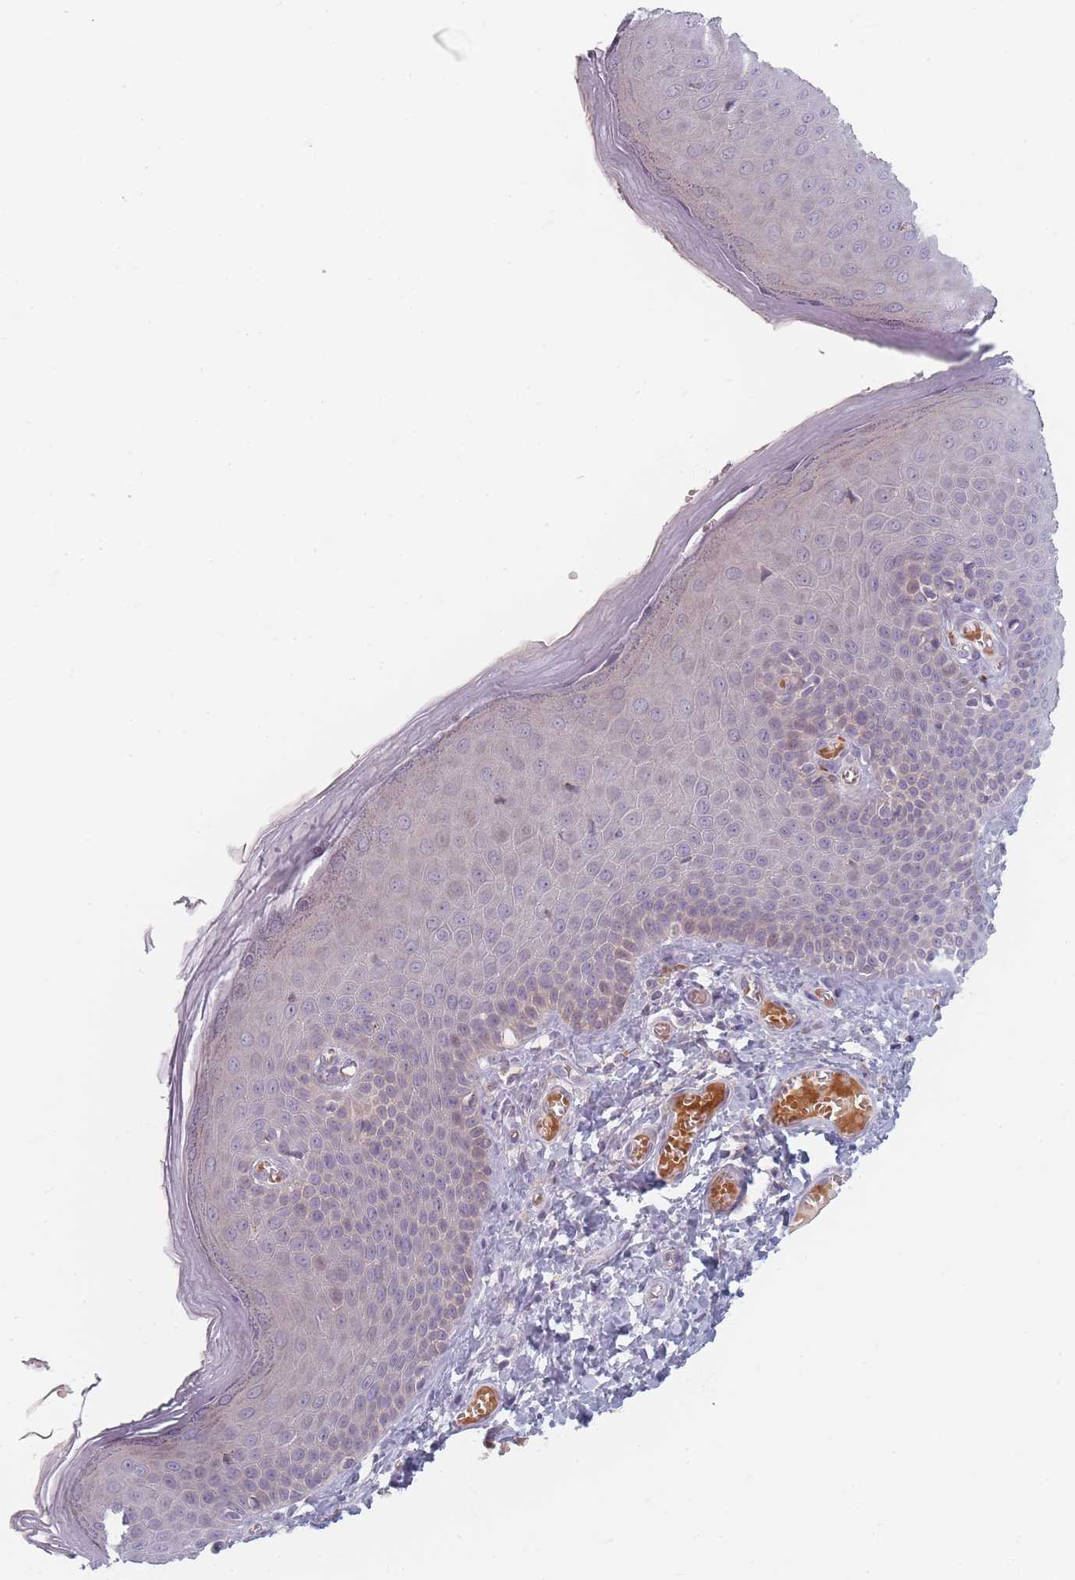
{"staining": {"intensity": "negative", "quantity": "none", "location": "none"}, "tissue": "skin", "cell_type": "Epidermal cells", "image_type": "normal", "snomed": [{"axis": "morphology", "description": "Normal tissue, NOS"}, {"axis": "topography", "description": "Anal"}], "caption": "Histopathology image shows no significant protein expression in epidermal cells of unremarkable skin. (Stains: DAB (3,3'-diaminobenzidine) immunohistochemistry (IHC) with hematoxylin counter stain, Microscopy: brightfield microscopy at high magnification).", "gene": "TMOD1", "patient": {"sex": "female", "age": 40}}